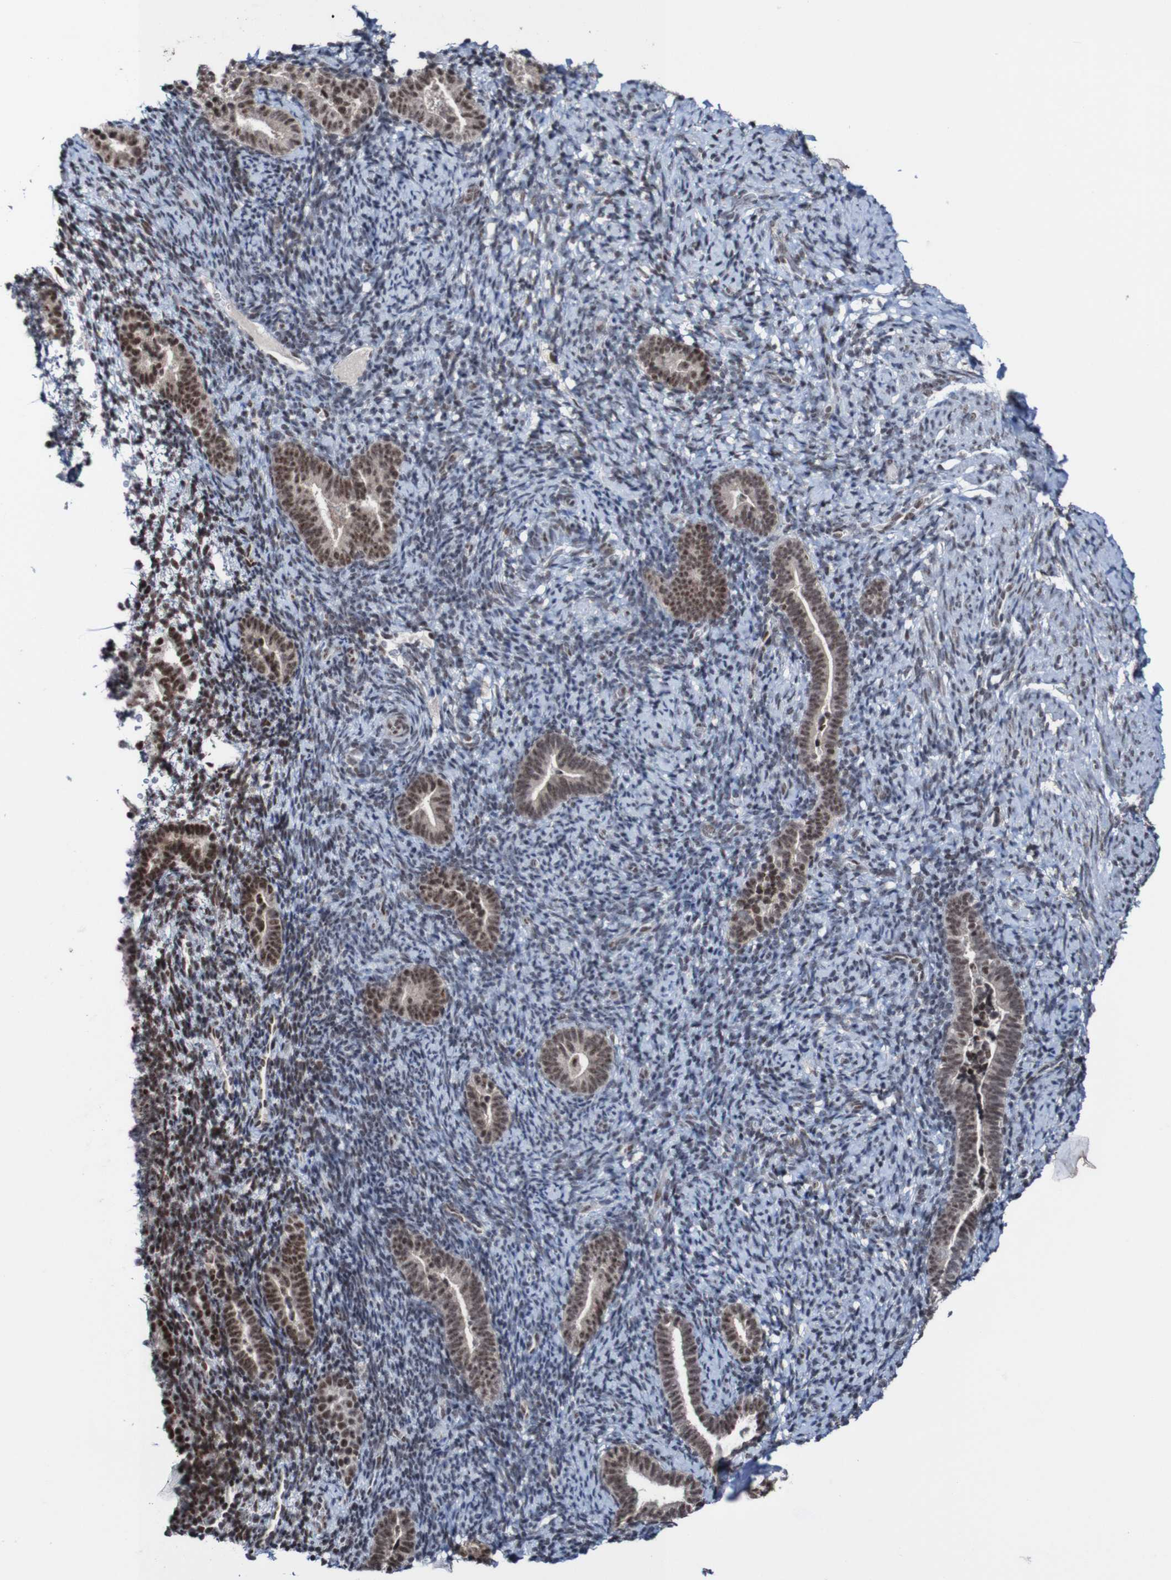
{"staining": {"intensity": "weak", "quantity": "25%-75%", "location": "nuclear"}, "tissue": "endometrium", "cell_type": "Cells in endometrial stroma", "image_type": "normal", "snomed": [{"axis": "morphology", "description": "Normal tissue, NOS"}, {"axis": "topography", "description": "Endometrium"}], "caption": "Immunohistochemical staining of normal human endometrium demonstrates low levels of weak nuclear expression in approximately 25%-75% of cells in endometrial stroma.", "gene": "CDC5L", "patient": {"sex": "female", "age": 51}}